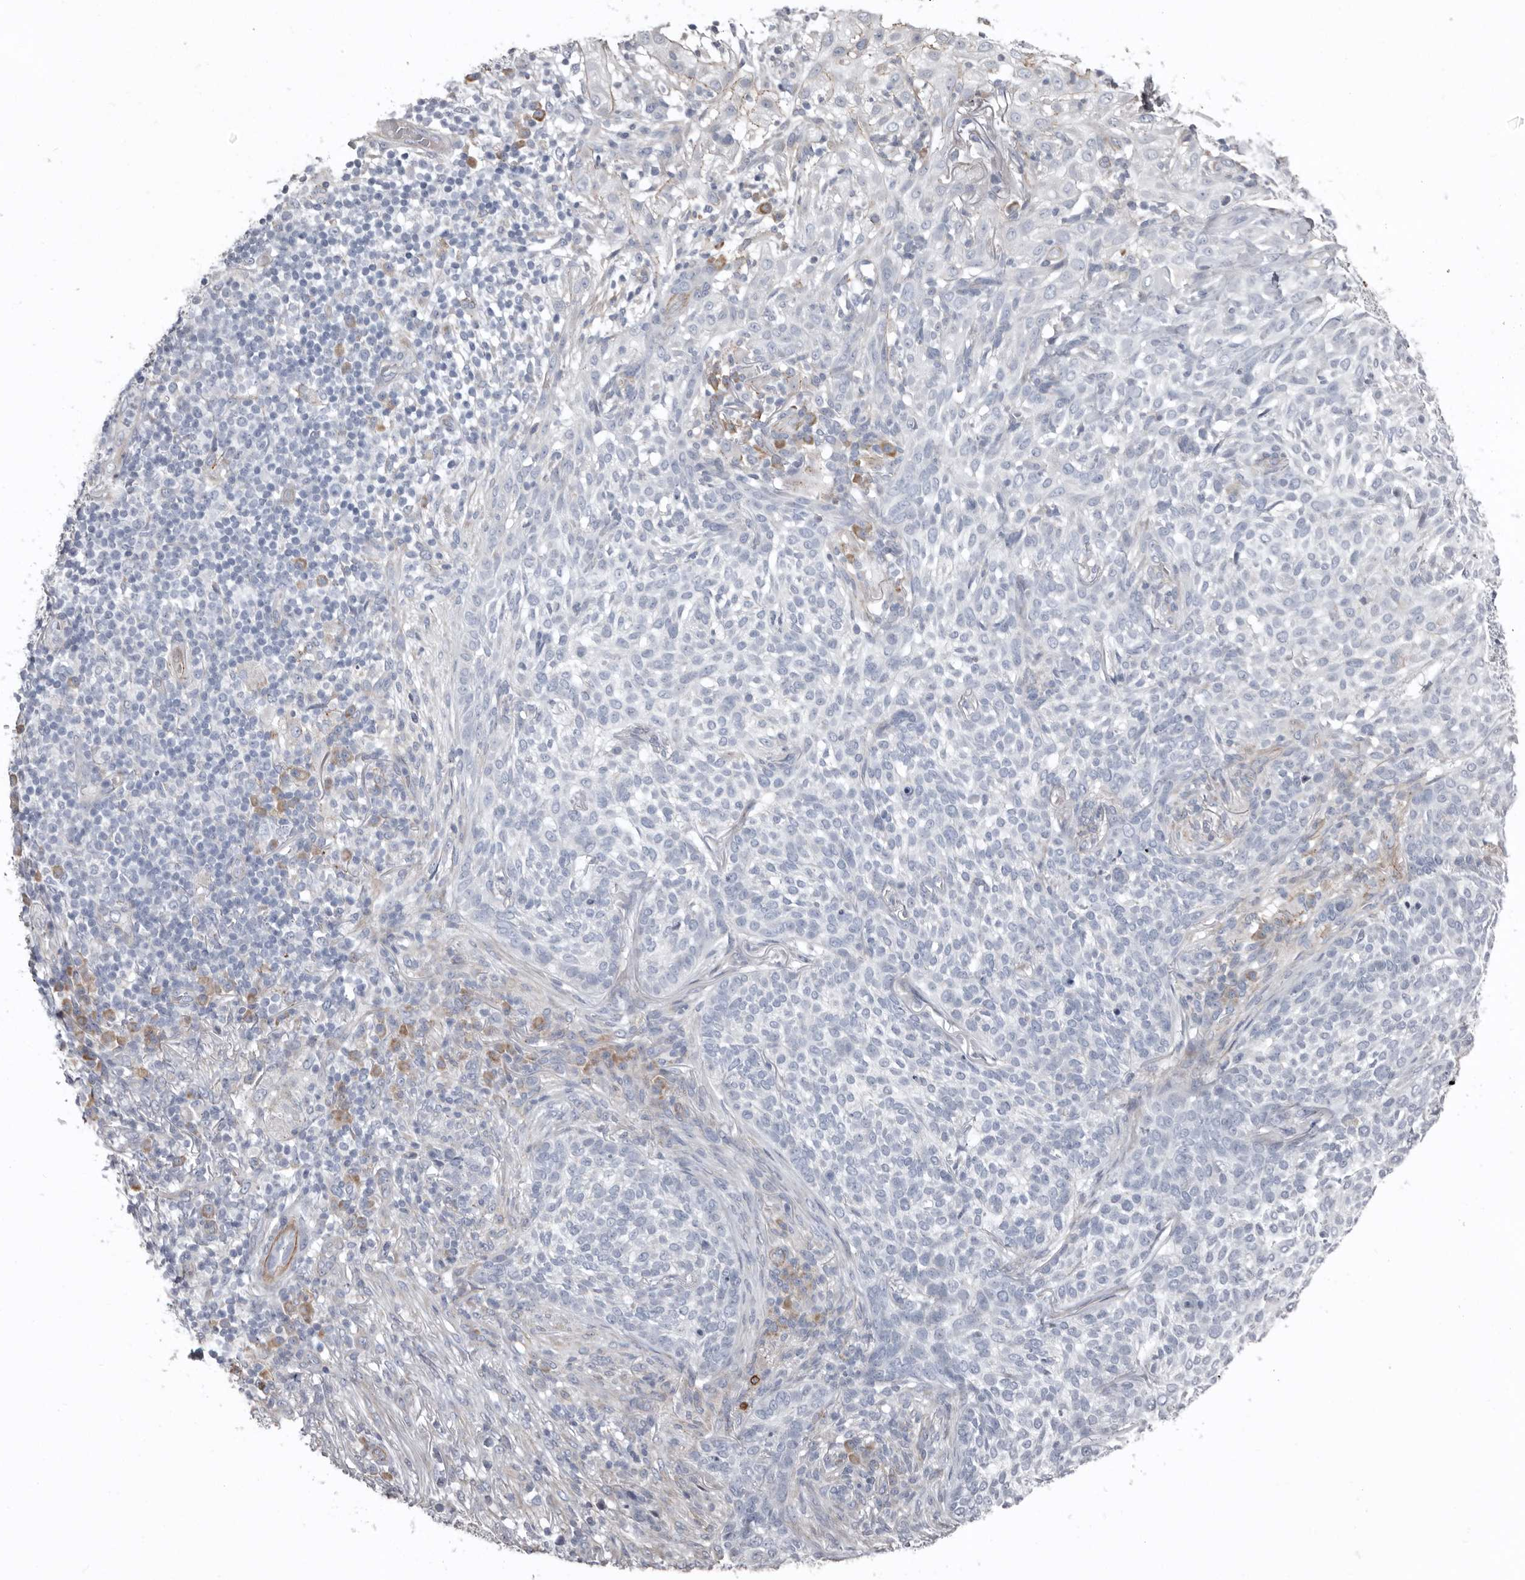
{"staining": {"intensity": "negative", "quantity": "none", "location": "none"}, "tissue": "skin cancer", "cell_type": "Tumor cells", "image_type": "cancer", "snomed": [{"axis": "morphology", "description": "Basal cell carcinoma"}, {"axis": "topography", "description": "Skin"}], "caption": "Immunohistochemistry photomicrograph of skin cancer stained for a protein (brown), which demonstrates no expression in tumor cells. (Brightfield microscopy of DAB (3,3'-diaminobenzidine) IHC at high magnification).", "gene": "ZNF114", "patient": {"sex": "female", "age": 64}}